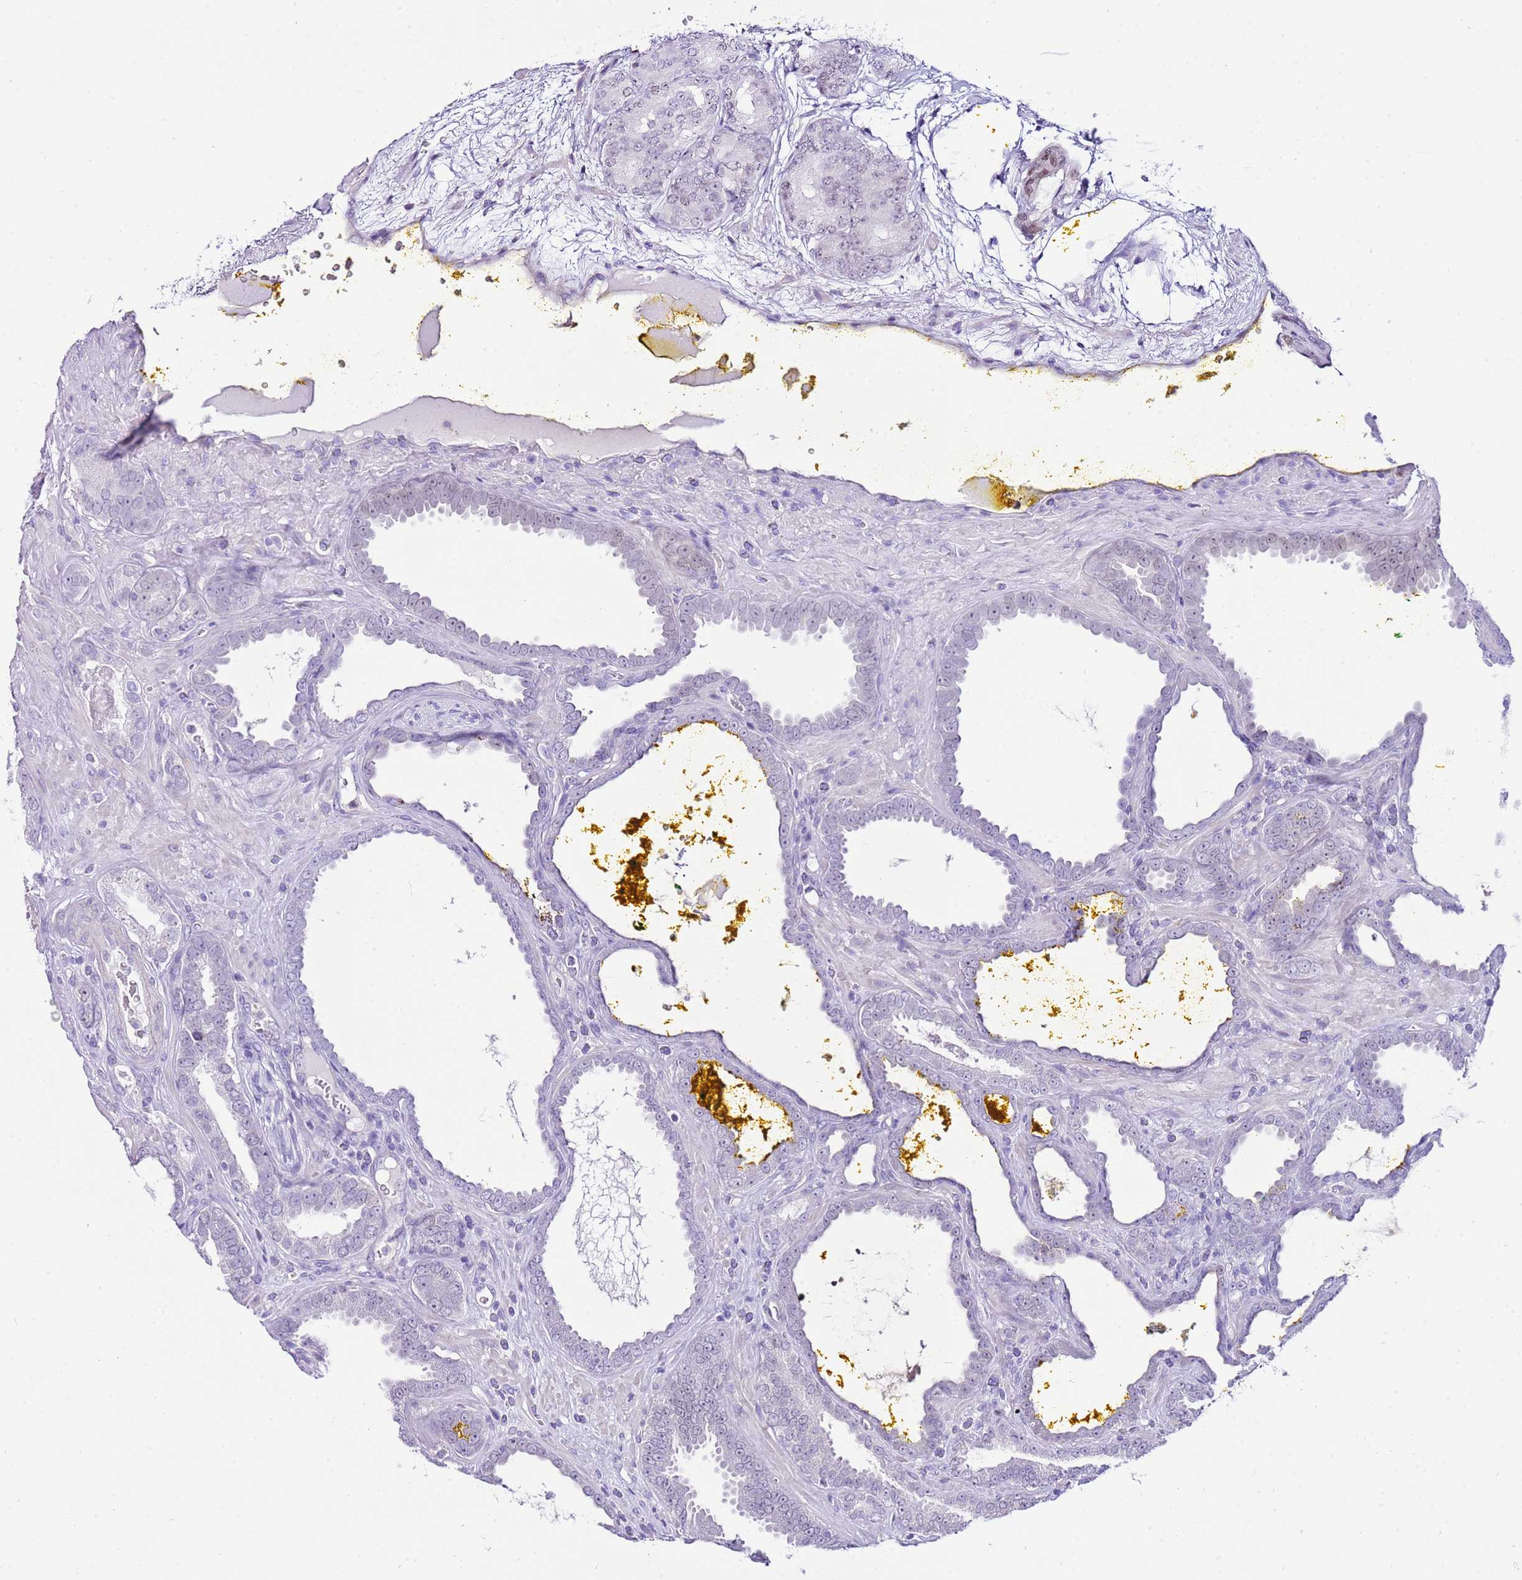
{"staining": {"intensity": "weak", "quantity": "<25%", "location": "nuclear"}, "tissue": "prostate cancer", "cell_type": "Tumor cells", "image_type": "cancer", "snomed": [{"axis": "morphology", "description": "Adenocarcinoma, High grade"}, {"axis": "topography", "description": "Prostate"}], "caption": "Immunohistochemical staining of prostate cancer (high-grade adenocarcinoma) exhibits no significant staining in tumor cells.", "gene": "BHLHA15", "patient": {"sex": "male", "age": 72}}